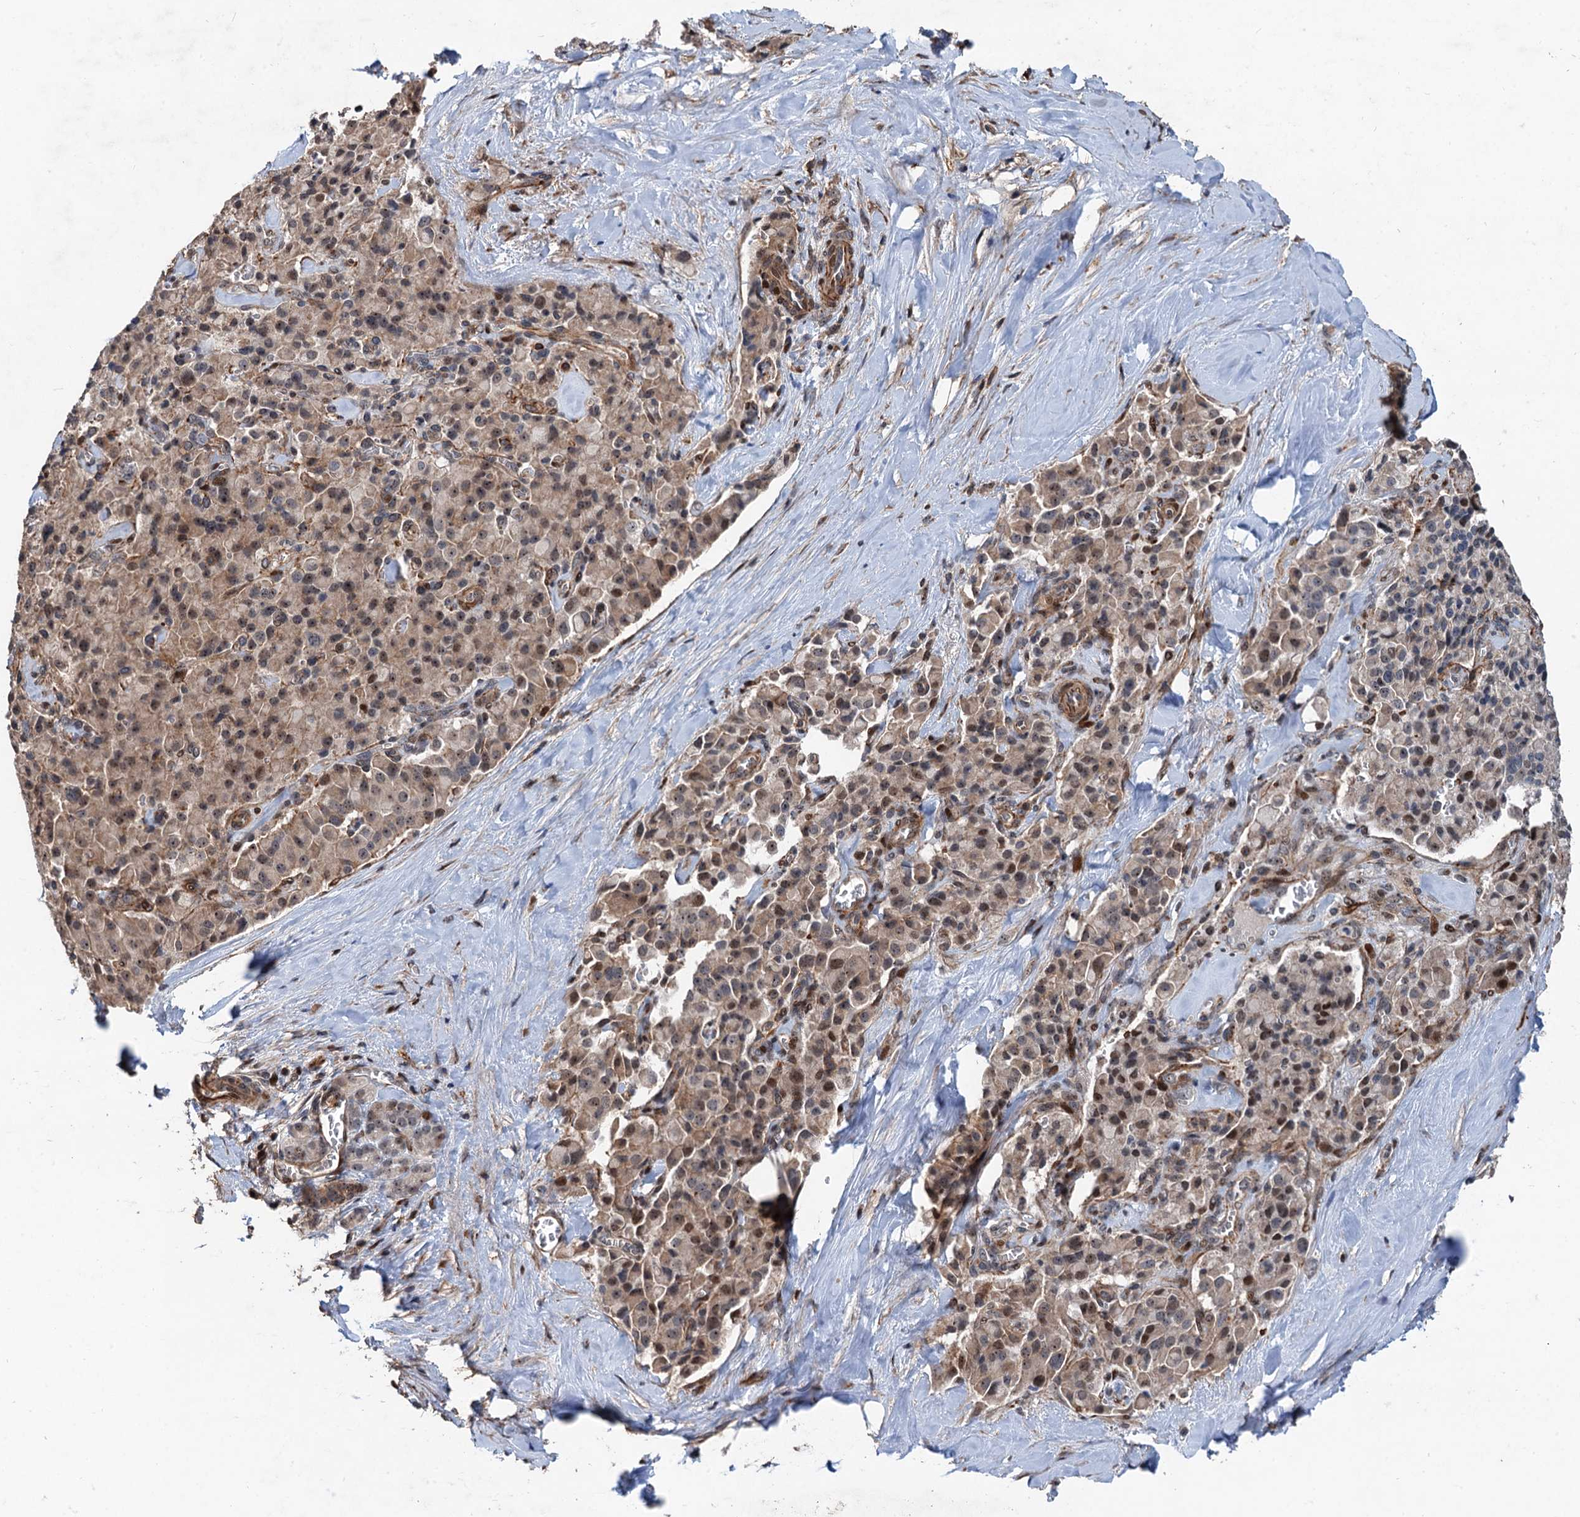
{"staining": {"intensity": "moderate", "quantity": ">75%", "location": "nuclear"}, "tissue": "pancreatic cancer", "cell_type": "Tumor cells", "image_type": "cancer", "snomed": [{"axis": "morphology", "description": "Adenocarcinoma, NOS"}, {"axis": "topography", "description": "Pancreas"}], "caption": "This is an image of IHC staining of adenocarcinoma (pancreatic), which shows moderate expression in the nuclear of tumor cells.", "gene": "TMA16", "patient": {"sex": "male", "age": 65}}